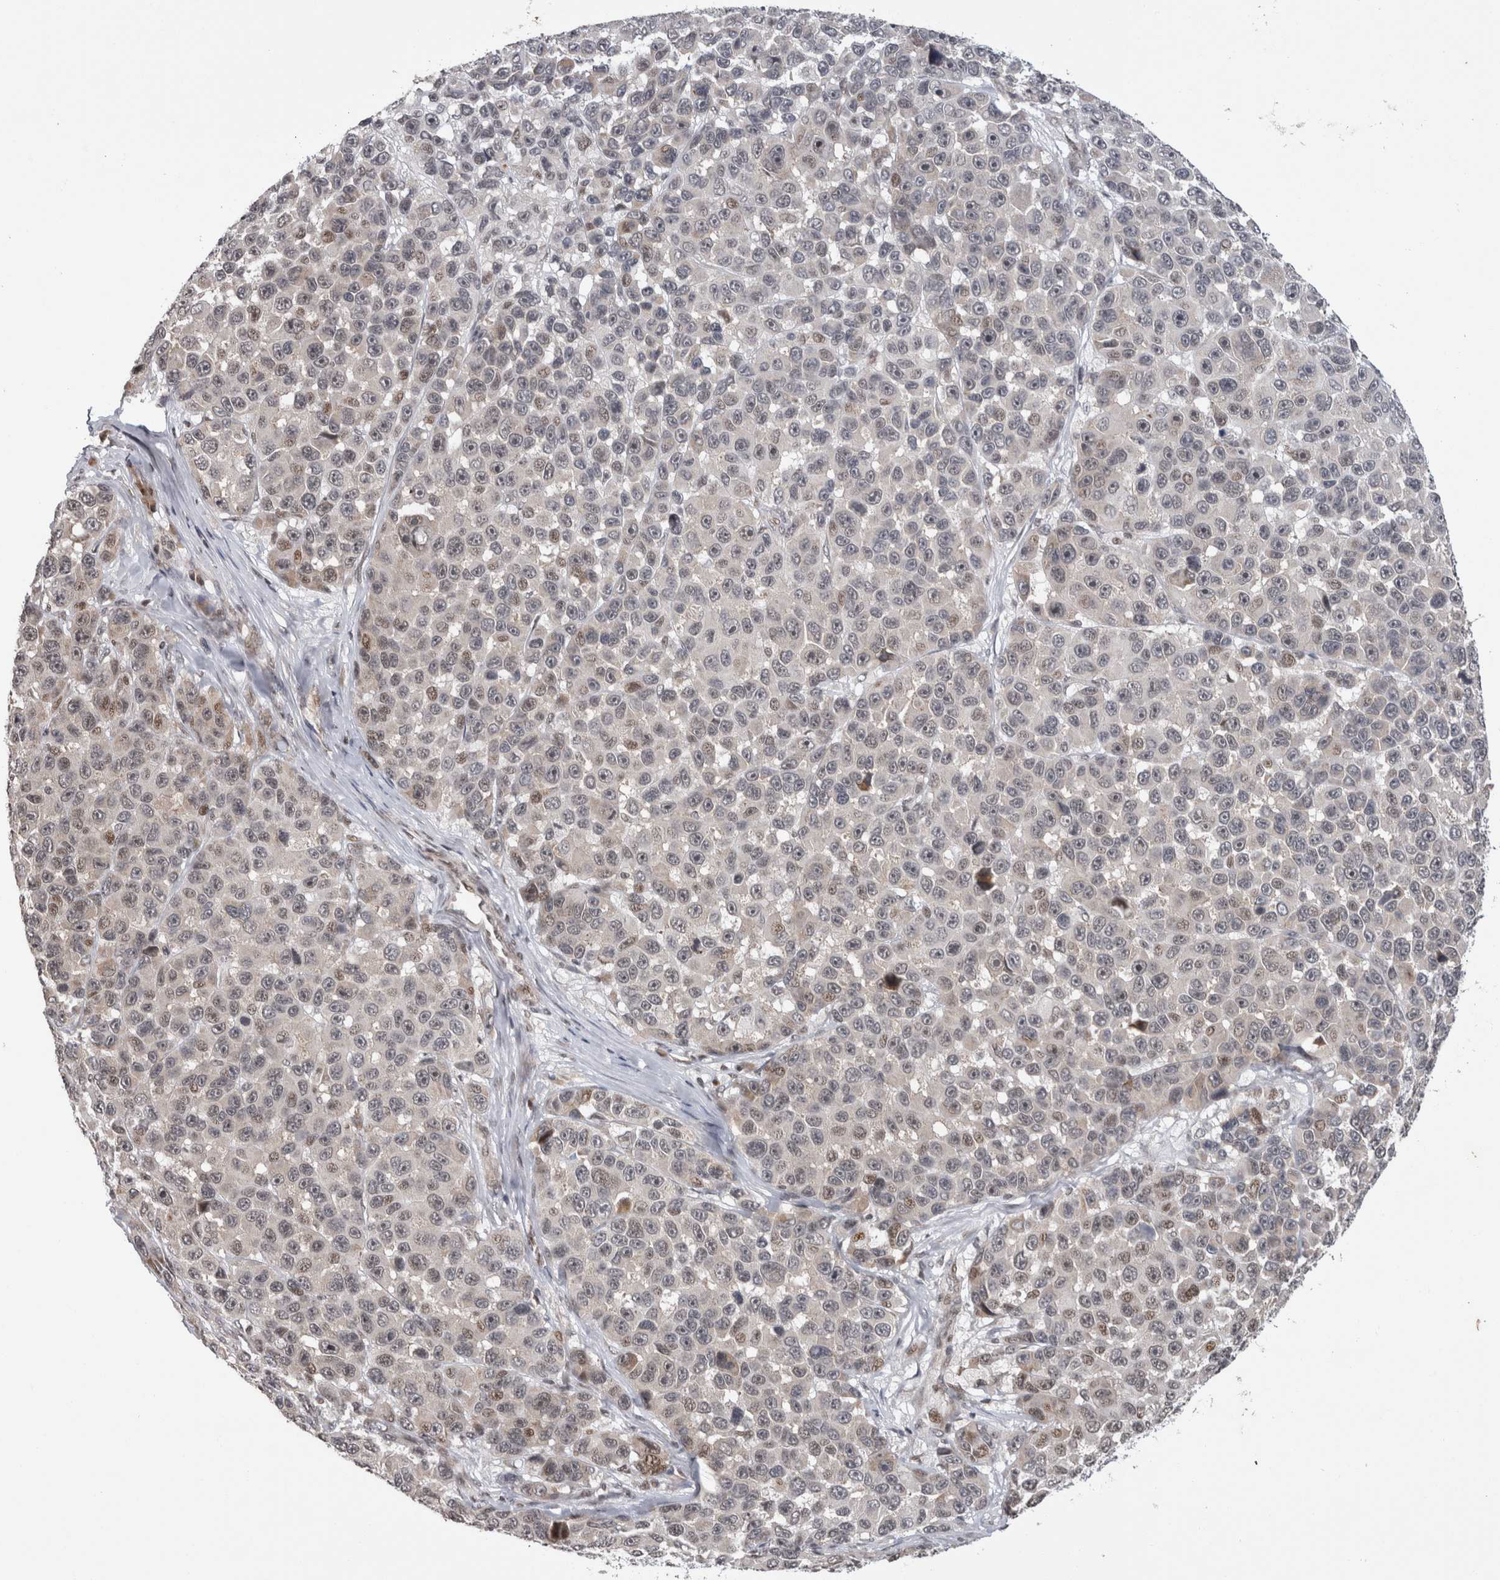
{"staining": {"intensity": "weak", "quantity": "<25%", "location": "cytoplasmic/membranous,nuclear"}, "tissue": "melanoma", "cell_type": "Tumor cells", "image_type": "cancer", "snomed": [{"axis": "morphology", "description": "Malignant melanoma, NOS"}, {"axis": "topography", "description": "Skin"}], "caption": "IHC histopathology image of neoplastic tissue: melanoma stained with DAB (3,3'-diaminobenzidine) demonstrates no significant protein positivity in tumor cells.", "gene": "ZBTB11", "patient": {"sex": "male", "age": 53}}